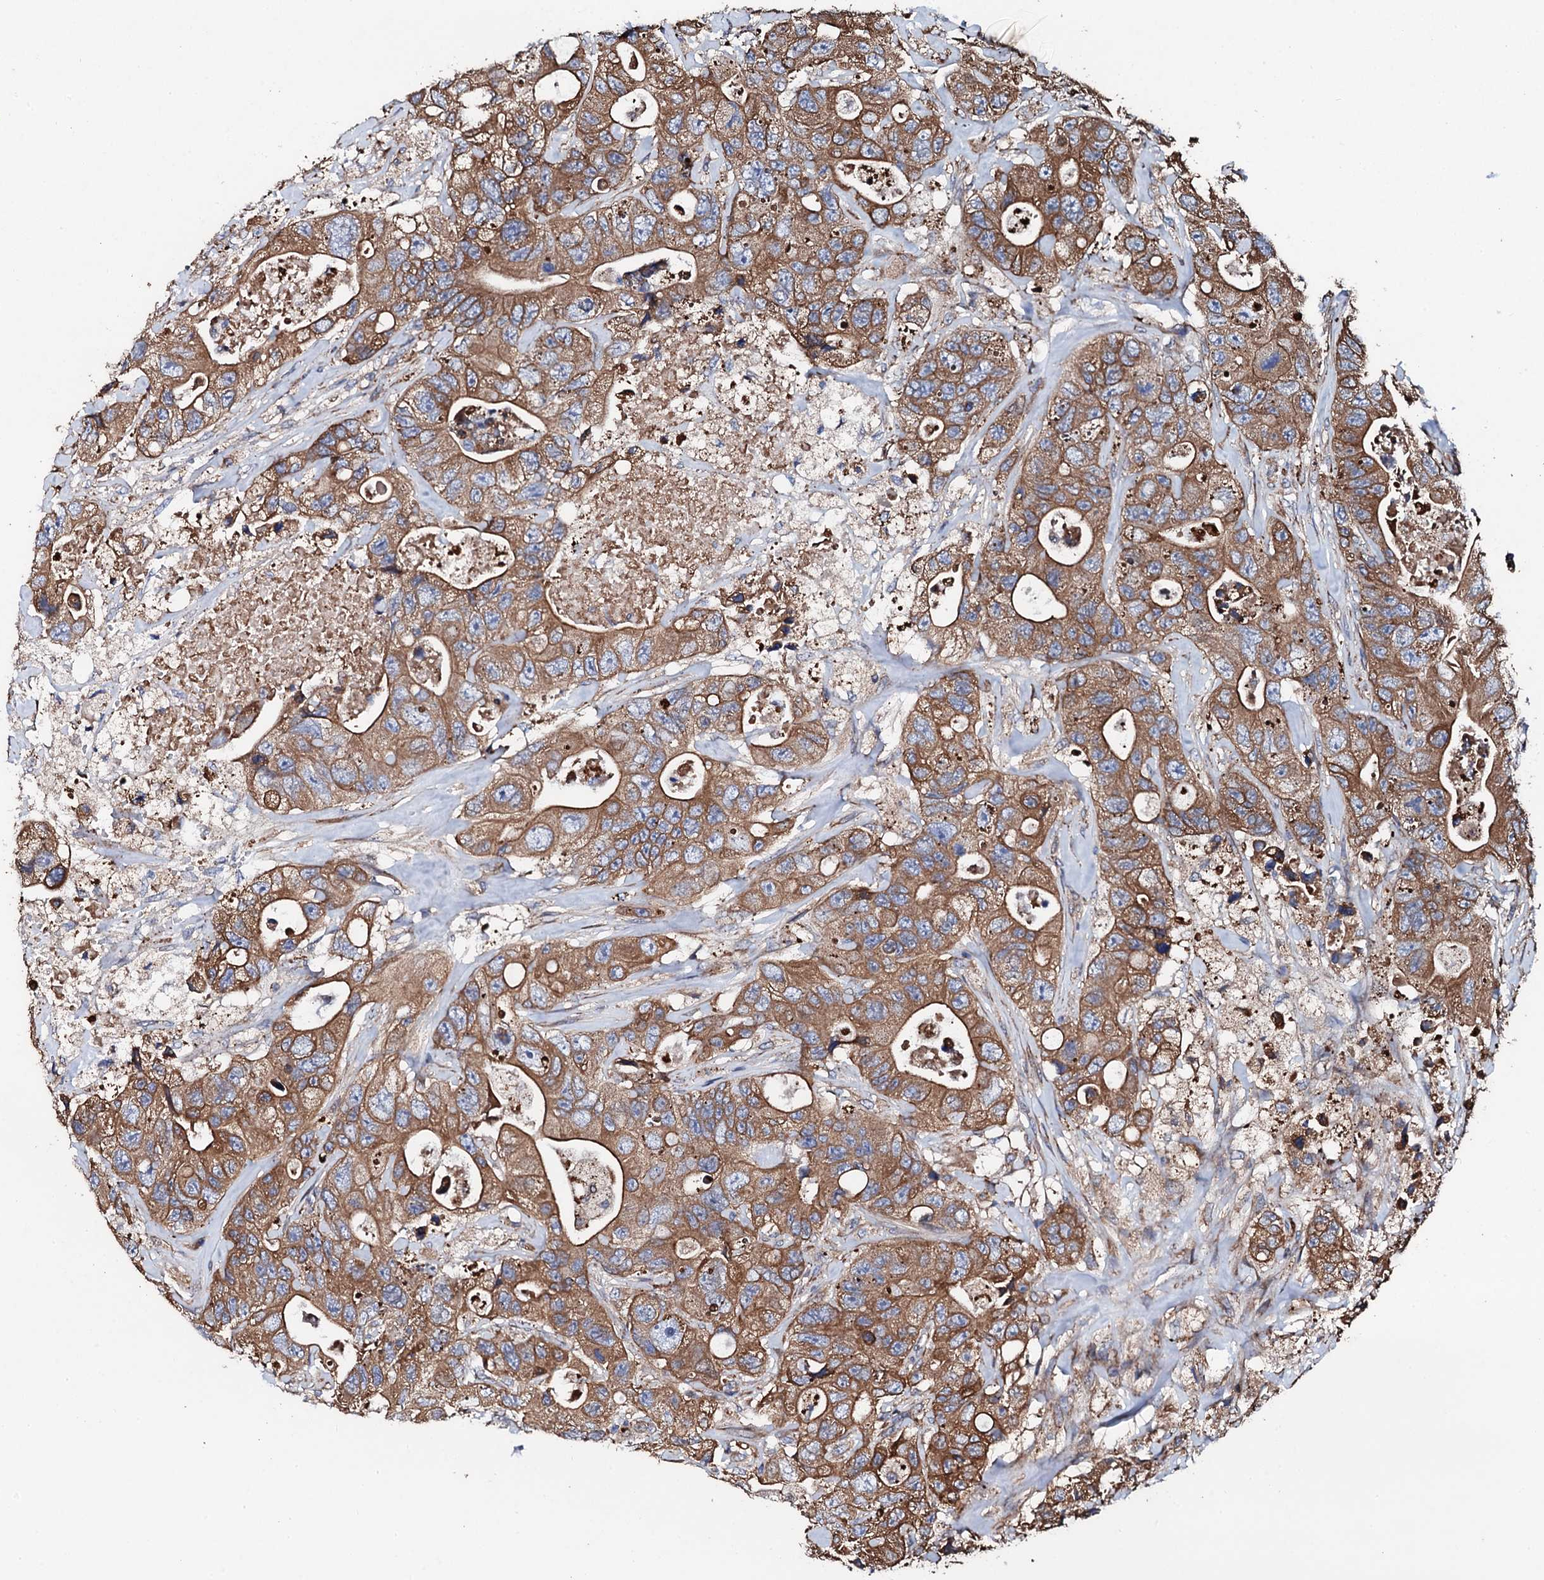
{"staining": {"intensity": "strong", "quantity": ">75%", "location": "cytoplasmic/membranous"}, "tissue": "colorectal cancer", "cell_type": "Tumor cells", "image_type": "cancer", "snomed": [{"axis": "morphology", "description": "Adenocarcinoma, NOS"}, {"axis": "topography", "description": "Colon"}], "caption": "This is an image of immunohistochemistry (IHC) staining of adenocarcinoma (colorectal), which shows strong expression in the cytoplasmic/membranous of tumor cells.", "gene": "CKAP5", "patient": {"sex": "female", "age": 46}}